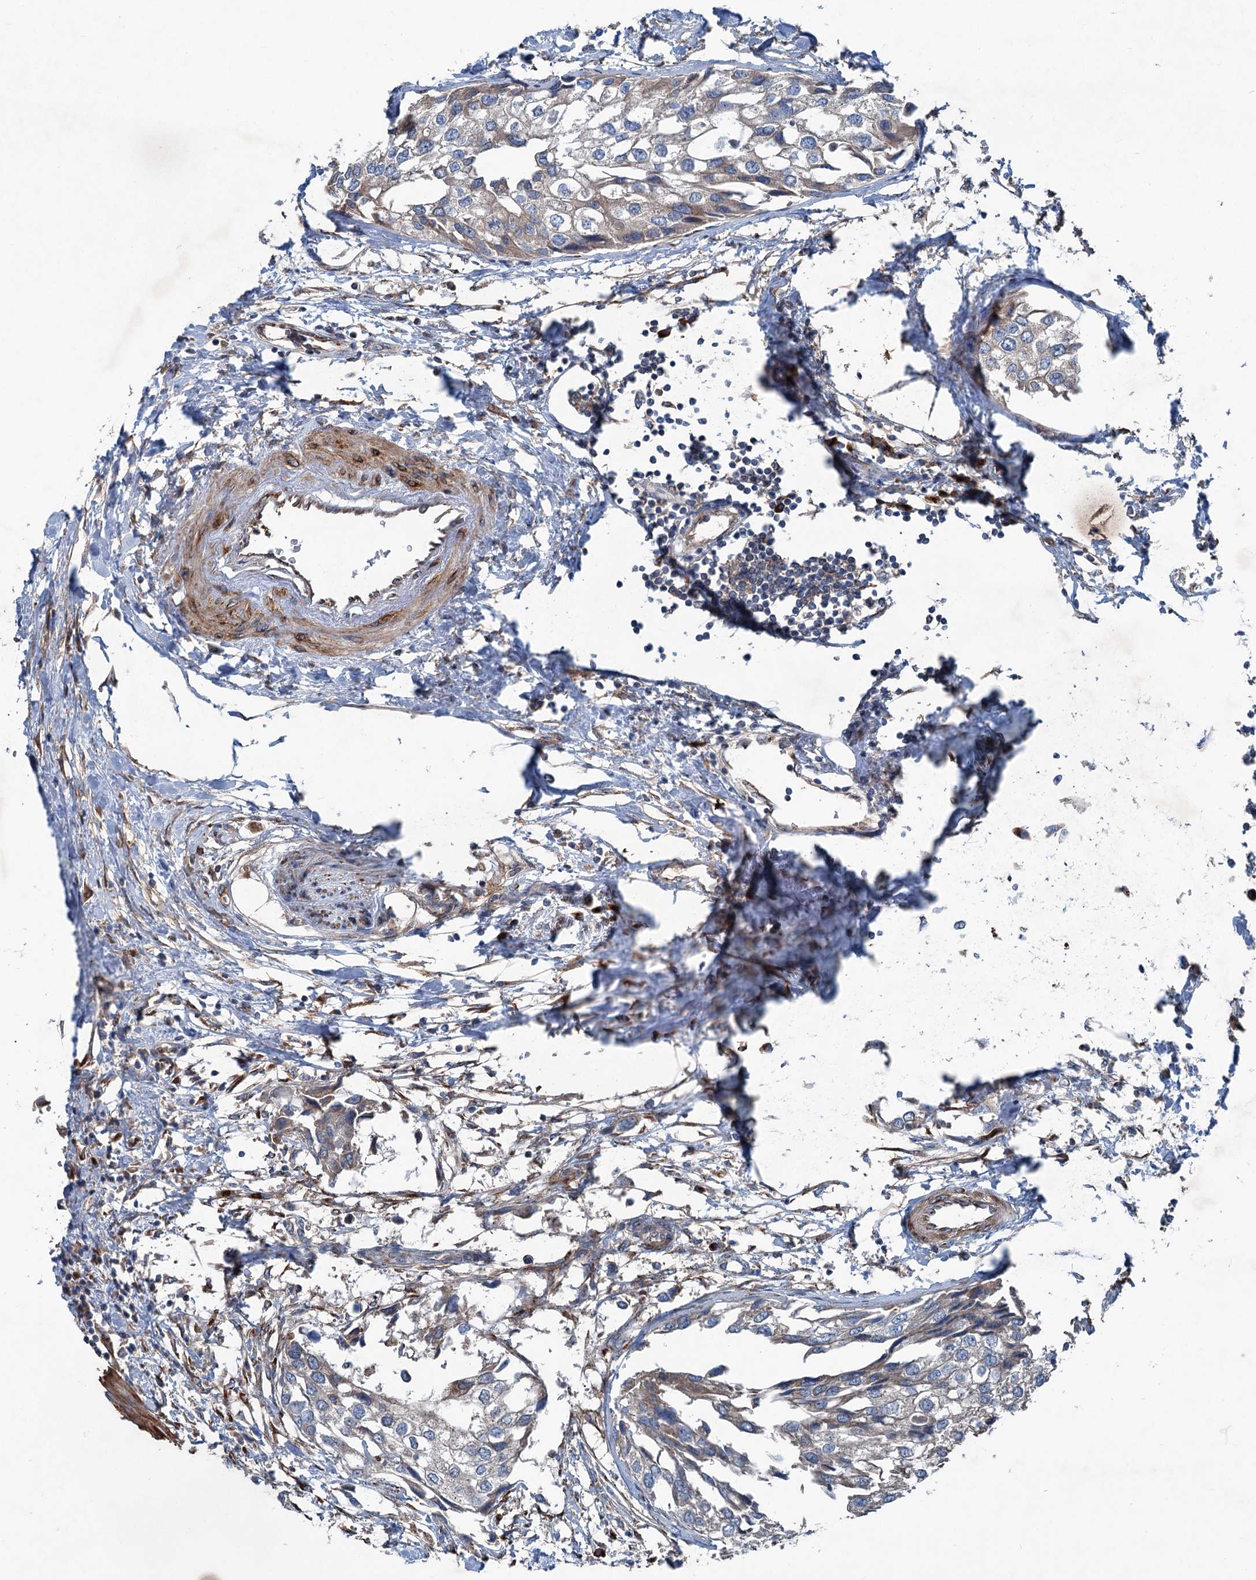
{"staining": {"intensity": "weak", "quantity": "25%-75%", "location": "cytoplasmic/membranous"}, "tissue": "urothelial cancer", "cell_type": "Tumor cells", "image_type": "cancer", "snomed": [{"axis": "morphology", "description": "Urothelial carcinoma, High grade"}, {"axis": "topography", "description": "Urinary bladder"}], "caption": "Urothelial cancer was stained to show a protein in brown. There is low levels of weak cytoplasmic/membranous staining in approximately 25%-75% of tumor cells.", "gene": "CALCOCO1", "patient": {"sex": "male", "age": 64}}